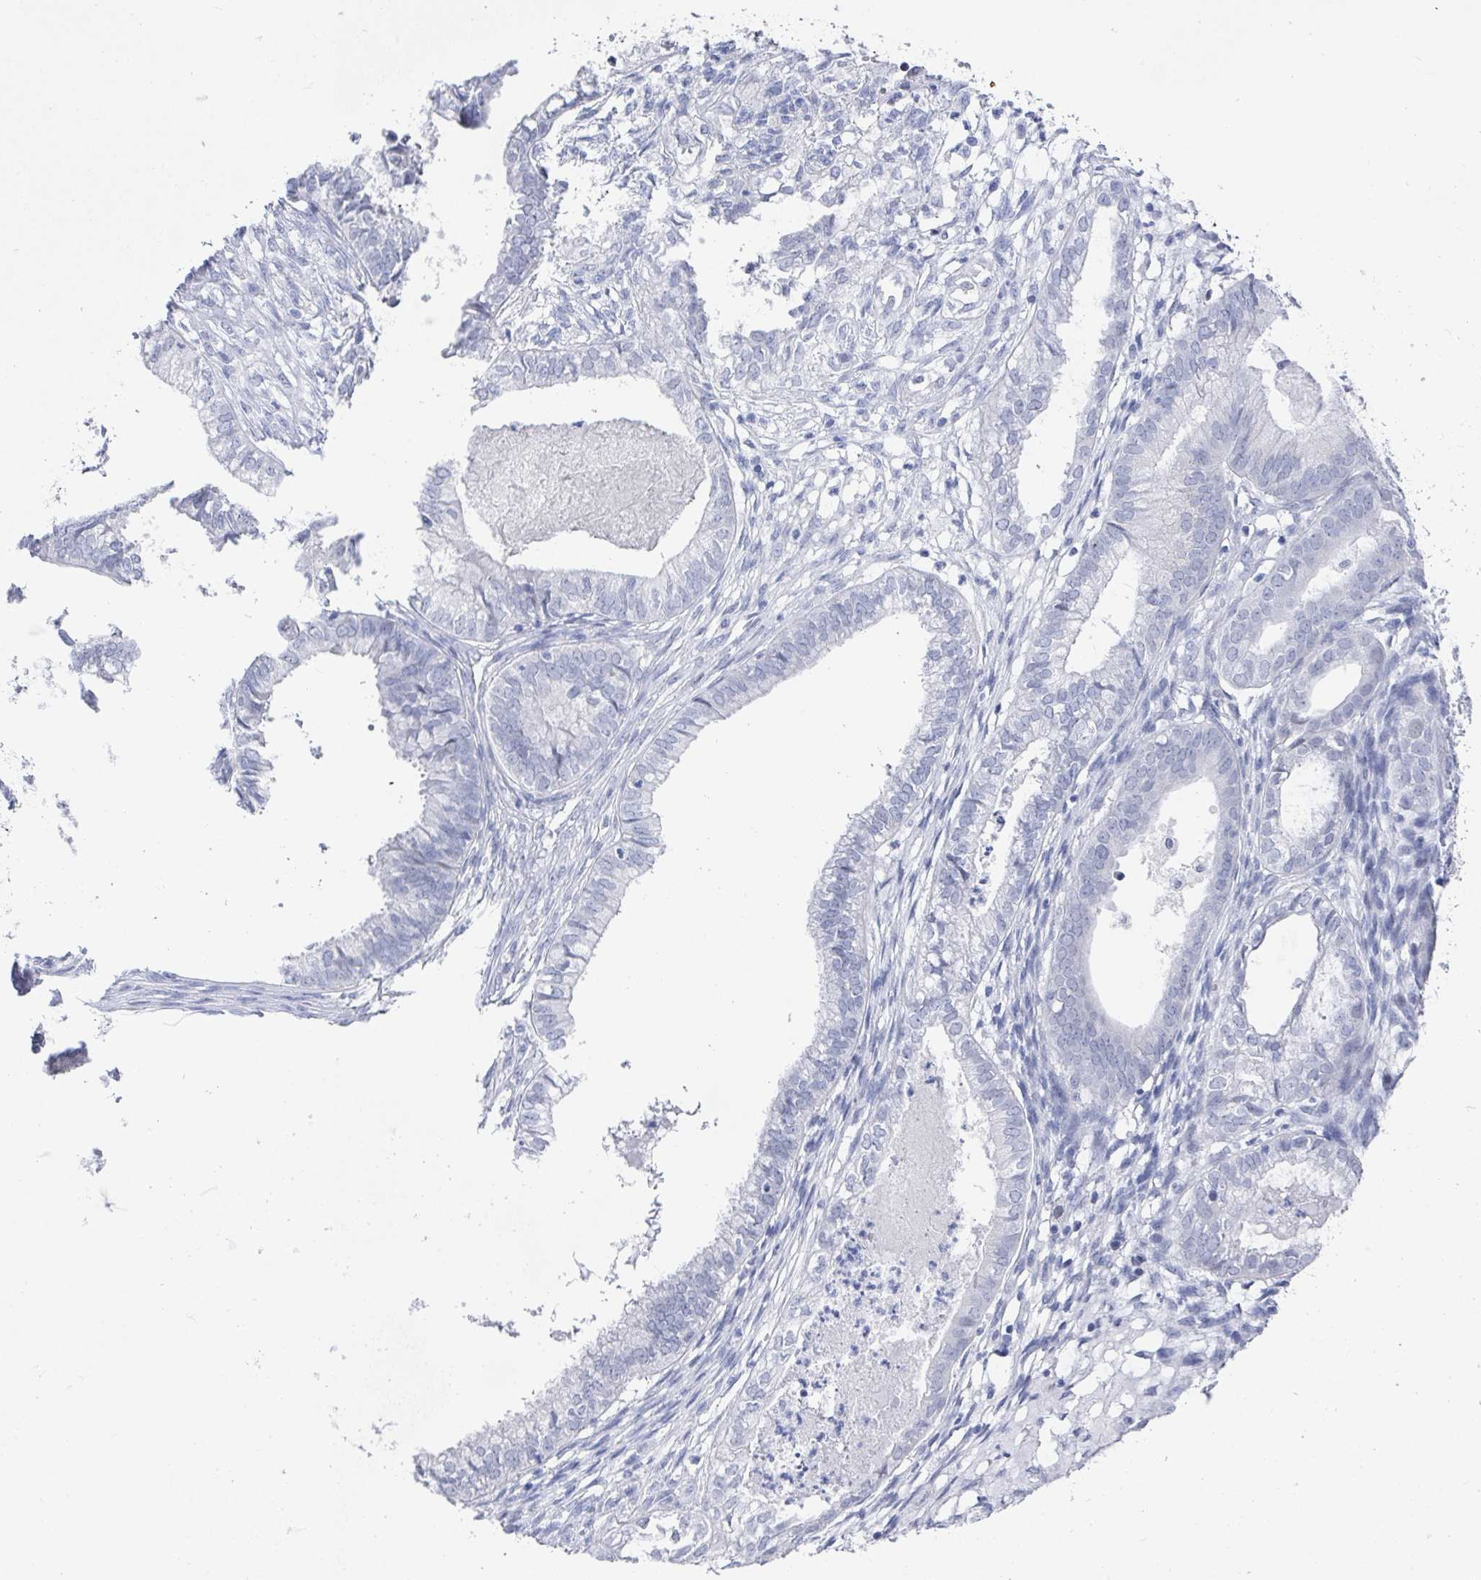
{"staining": {"intensity": "negative", "quantity": "none", "location": "none"}, "tissue": "ovarian cancer", "cell_type": "Tumor cells", "image_type": "cancer", "snomed": [{"axis": "morphology", "description": "Carcinoma, endometroid"}, {"axis": "topography", "description": "Ovary"}], "caption": "High power microscopy micrograph of an immunohistochemistry (IHC) histopathology image of ovarian cancer (endometroid carcinoma), revealing no significant positivity in tumor cells.", "gene": "CAMKV", "patient": {"sex": "female", "age": 64}}